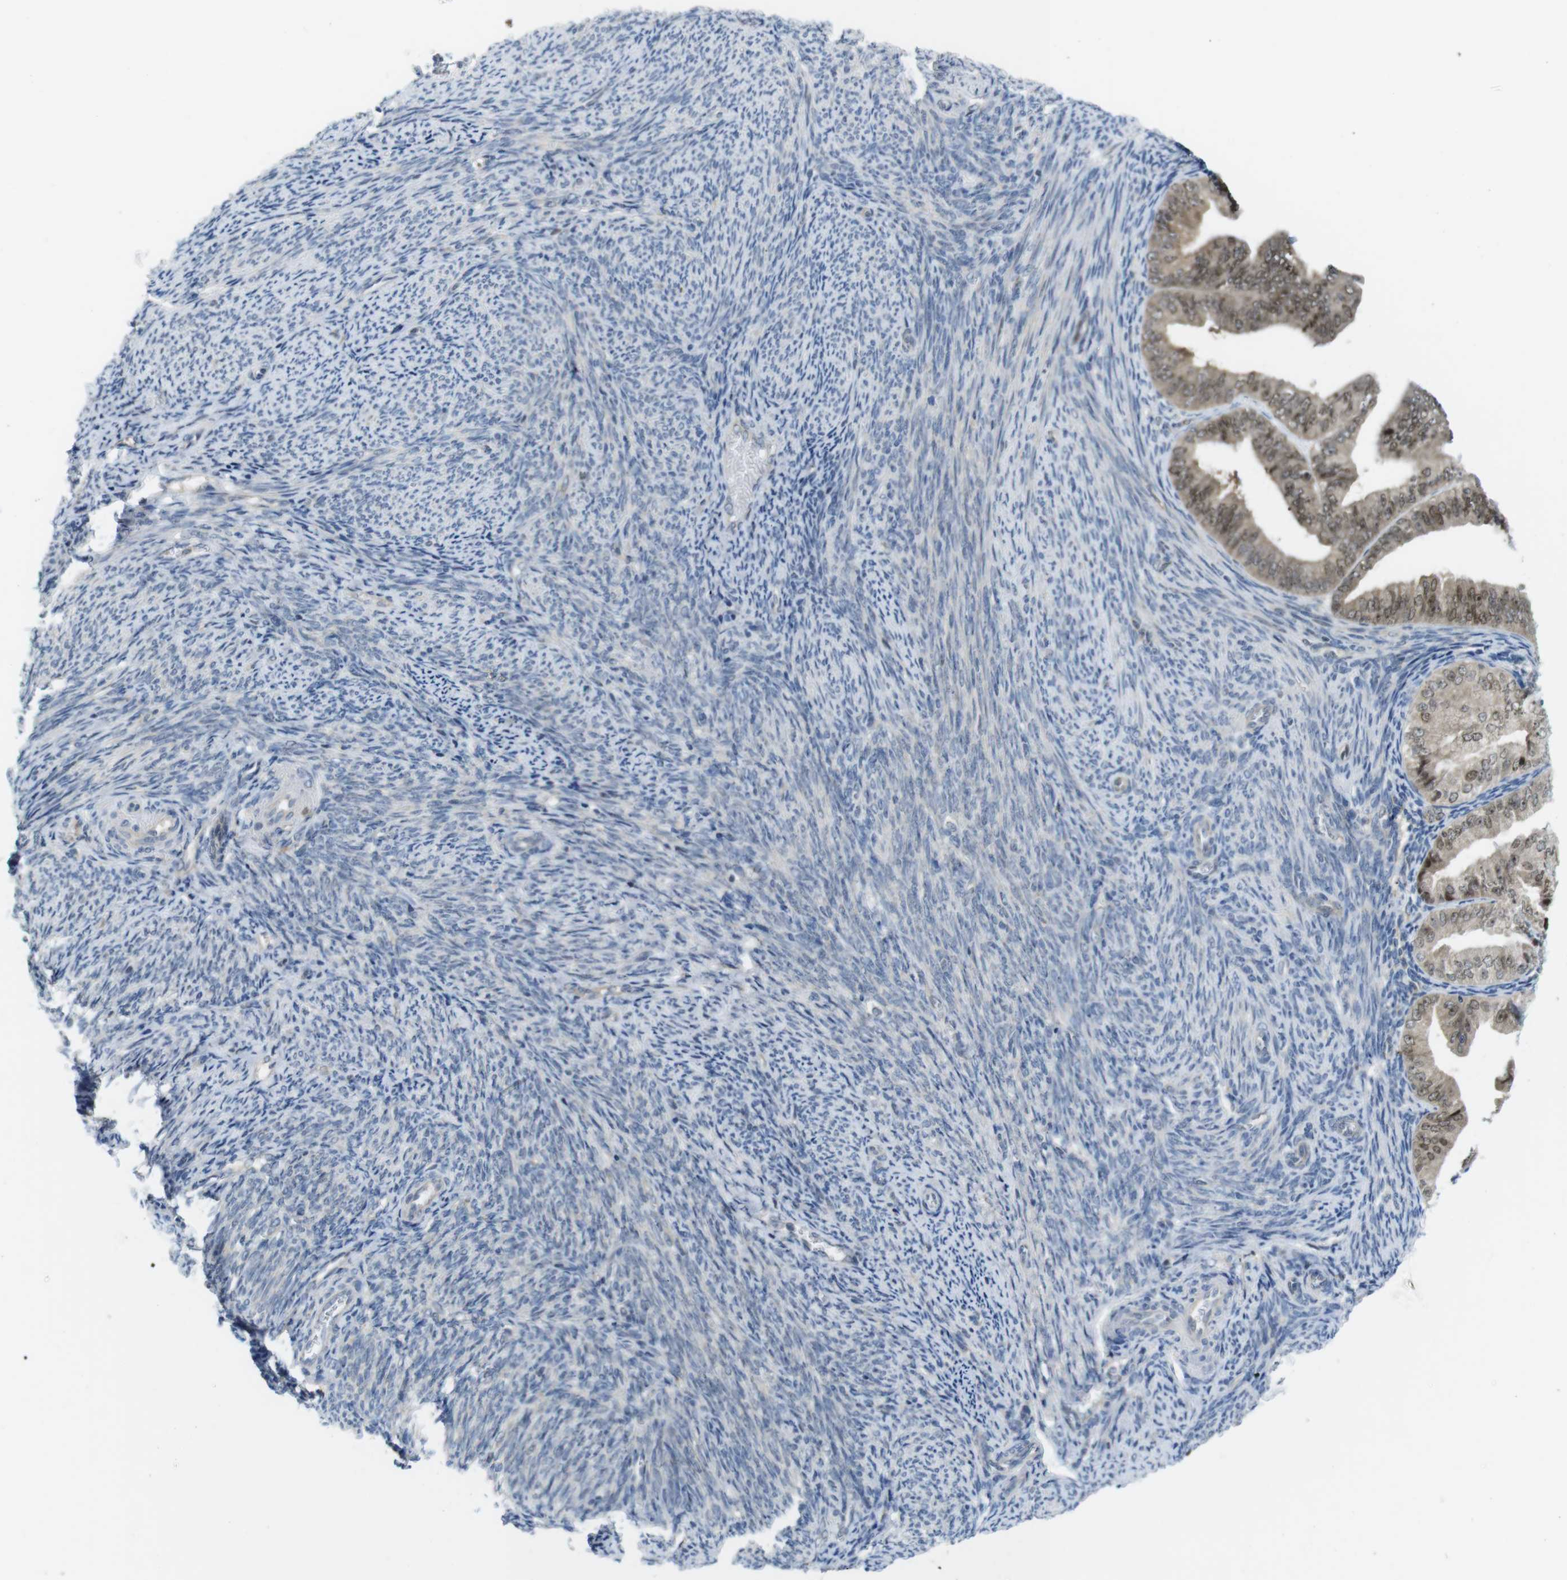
{"staining": {"intensity": "moderate", "quantity": "25%-75%", "location": "cytoplasmic/membranous,nuclear"}, "tissue": "endometrial cancer", "cell_type": "Tumor cells", "image_type": "cancer", "snomed": [{"axis": "morphology", "description": "Adenocarcinoma, NOS"}, {"axis": "topography", "description": "Endometrium"}], "caption": "Endometrial cancer was stained to show a protein in brown. There is medium levels of moderate cytoplasmic/membranous and nuclear expression in about 25%-75% of tumor cells. (DAB (3,3'-diaminobenzidine) IHC with brightfield microscopy, high magnification).", "gene": "RCC1", "patient": {"sex": "female", "age": 63}}